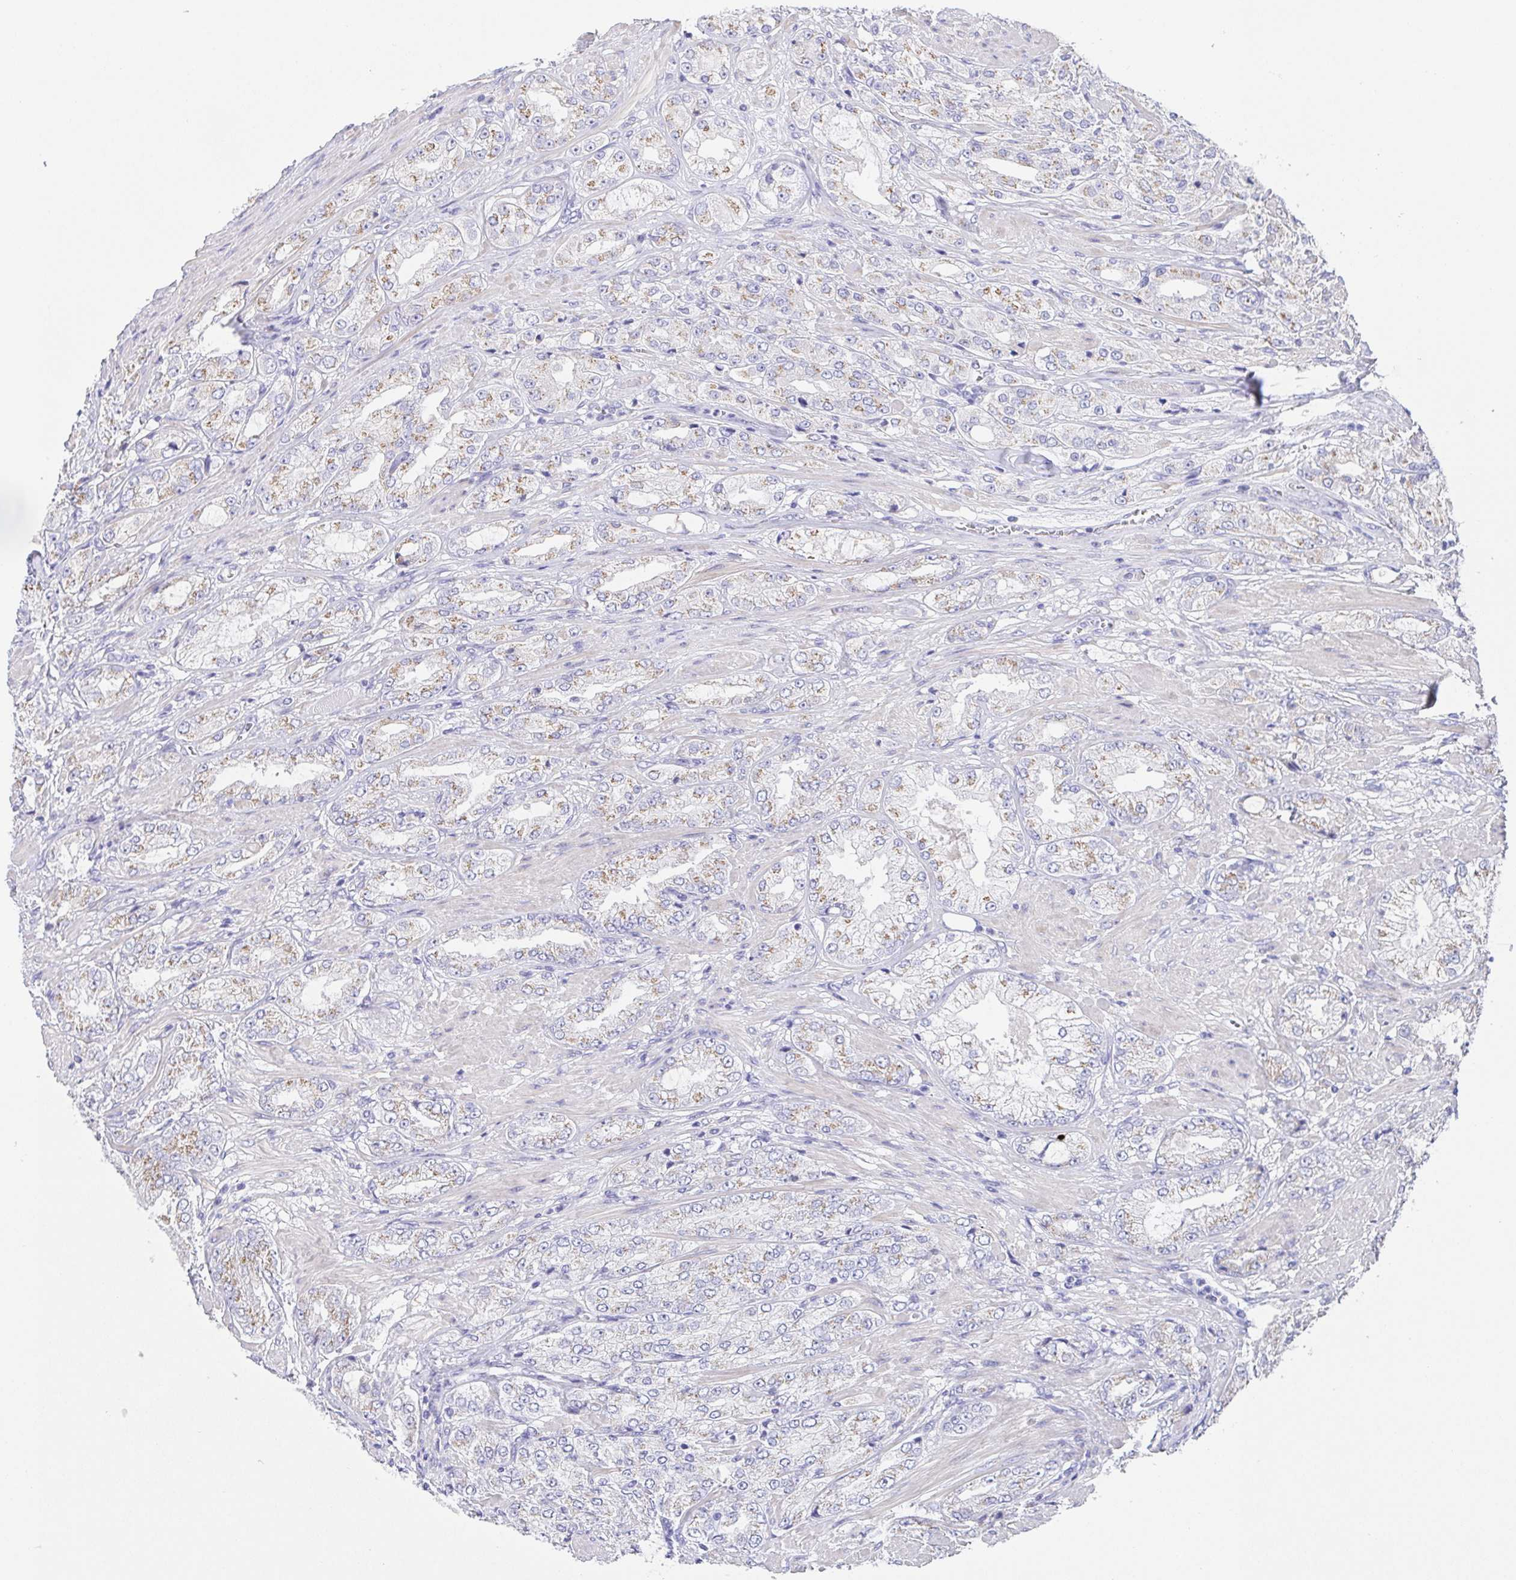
{"staining": {"intensity": "moderate", "quantity": "<25%", "location": "cytoplasmic/membranous"}, "tissue": "prostate cancer", "cell_type": "Tumor cells", "image_type": "cancer", "snomed": [{"axis": "morphology", "description": "Adenocarcinoma, High grade"}, {"axis": "topography", "description": "Prostate"}], "caption": "Immunohistochemical staining of adenocarcinoma (high-grade) (prostate) shows moderate cytoplasmic/membranous protein expression in about <25% of tumor cells.", "gene": "SCG3", "patient": {"sex": "male", "age": 68}}